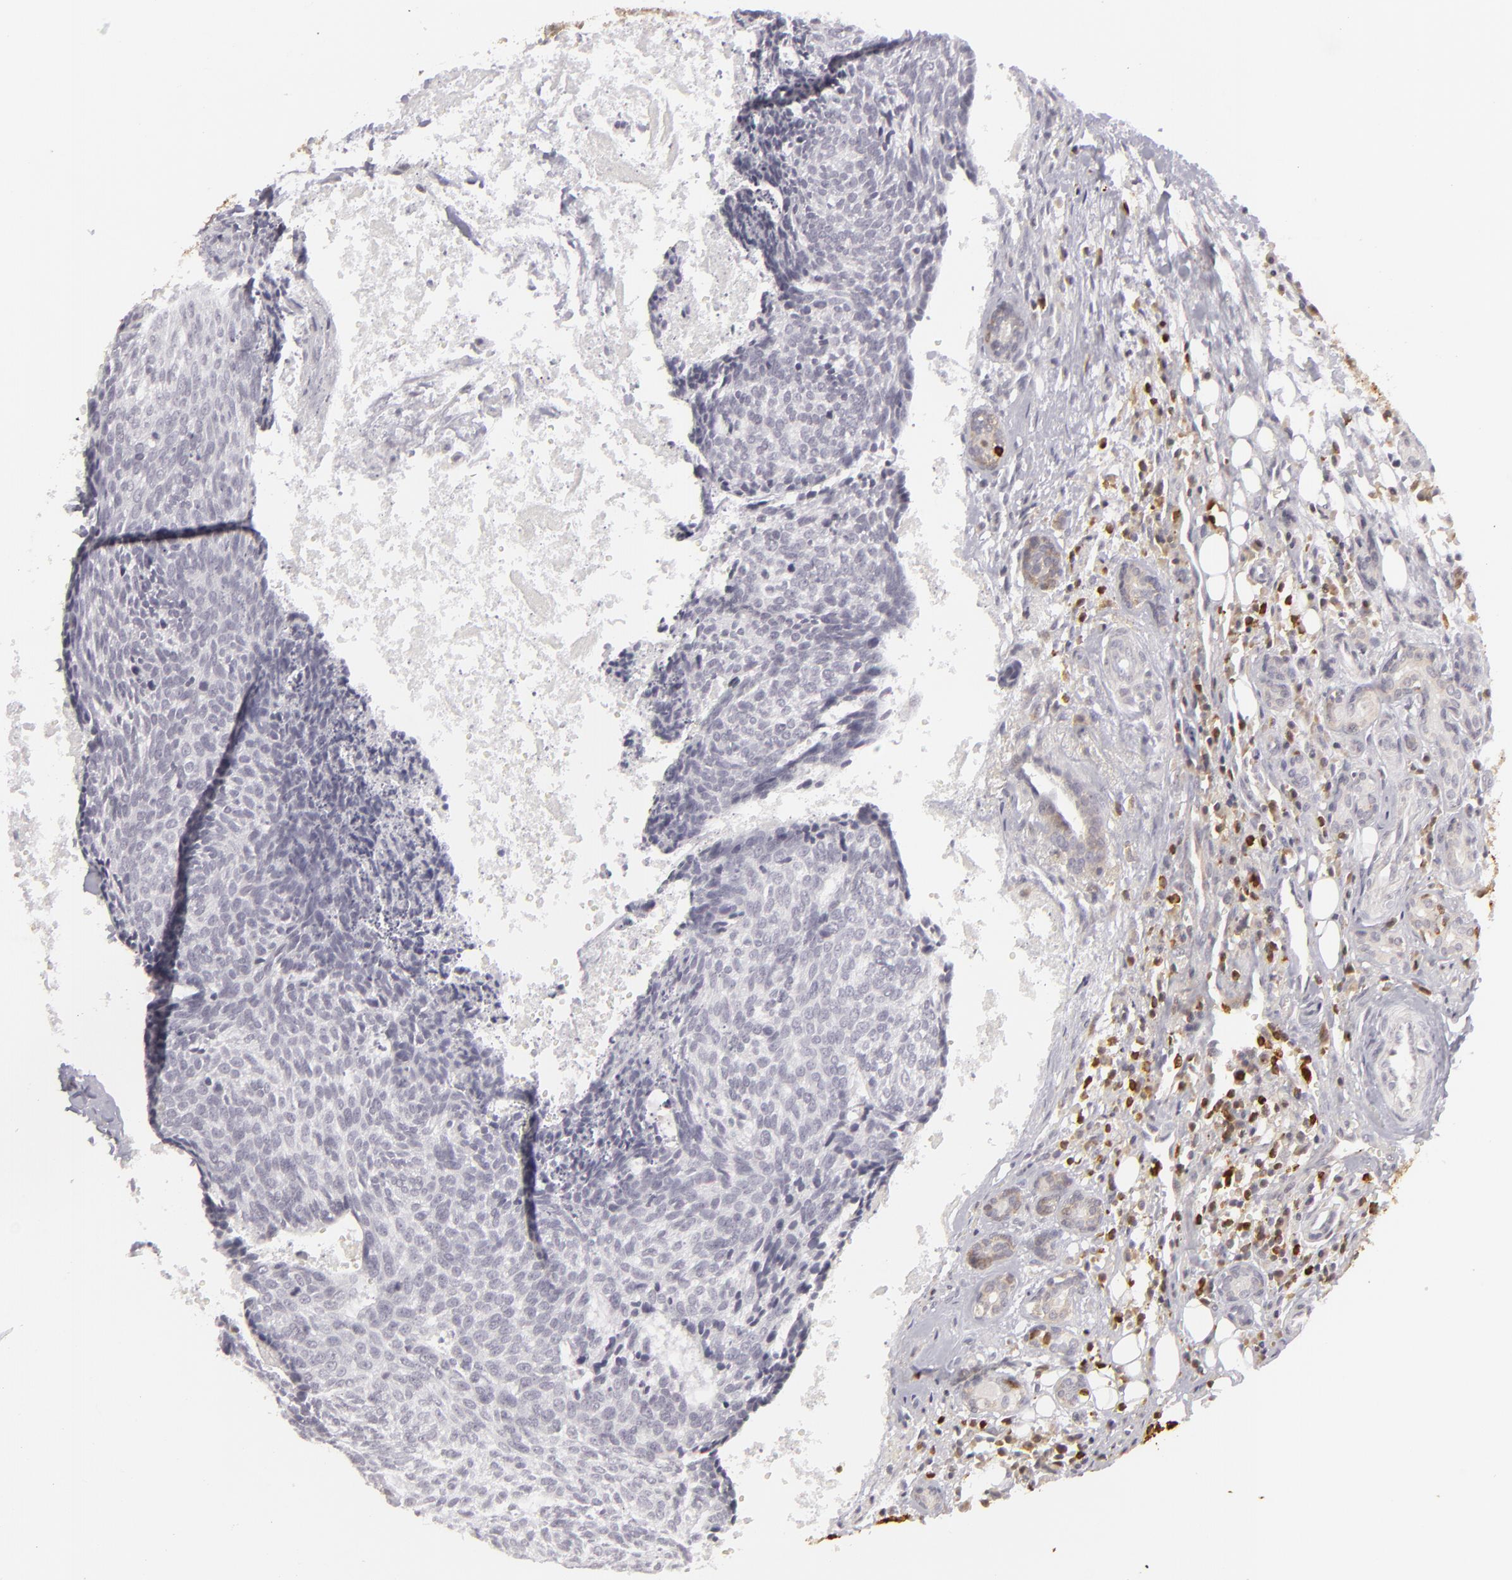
{"staining": {"intensity": "negative", "quantity": "none", "location": "none"}, "tissue": "head and neck cancer", "cell_type": "Tumor cells", "image_type": "cancer", "snomed": [{"axis": "morphology", "description": "Squamous cell carcinoma, NOS"}, {"axis": "topography", "description": "Salivary gland"}, {"axis": "topography", "description": "Head-Neck"}], "caption": "Tumor cells show no significant protein staining in head and neck cancer (squamous cell carcinoma).", "gene": "APOBEC3G", "patient": {"sex": "male", "age": 70}}